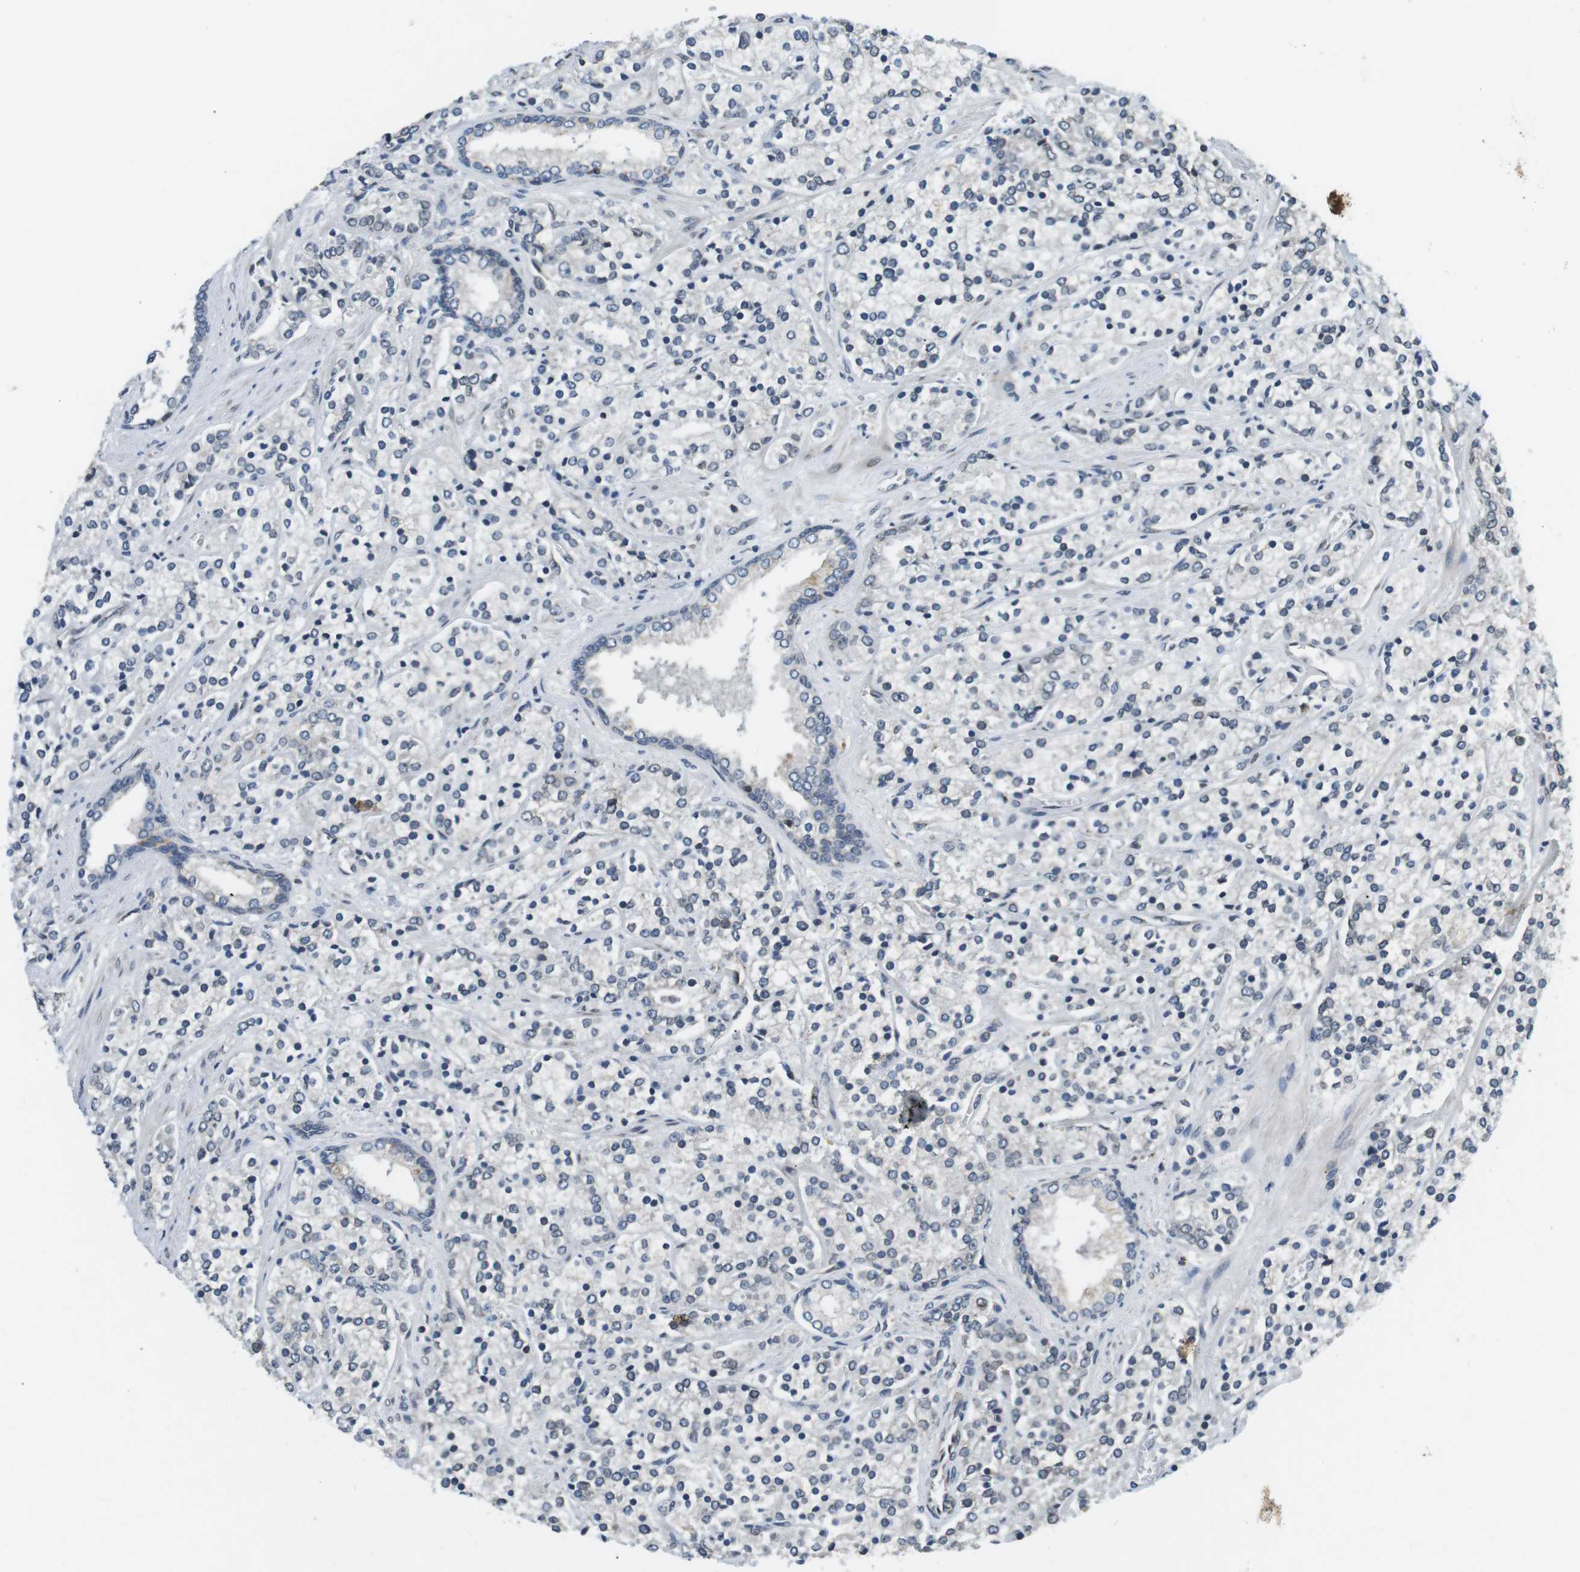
{"staining": {"intensity": "negative", "quantity": "none", "location": "none"}, "tissue": "prostate cancer", "cell_type": "Tumor cells", "image_type": "cancer", "snomed": [{"axis": "morphology", "description": "Adenocarcinoma, High grade"}, {"axis": "topography", "description": "Prostate"}], "caption": "Human prostate cancer (adenocarcinoma (high-grade)) stained for a protein using IHC exhibits no positivity in tumor cells.", "gene": "TMX4", "patient": {"sex": "male", "age": 71}}